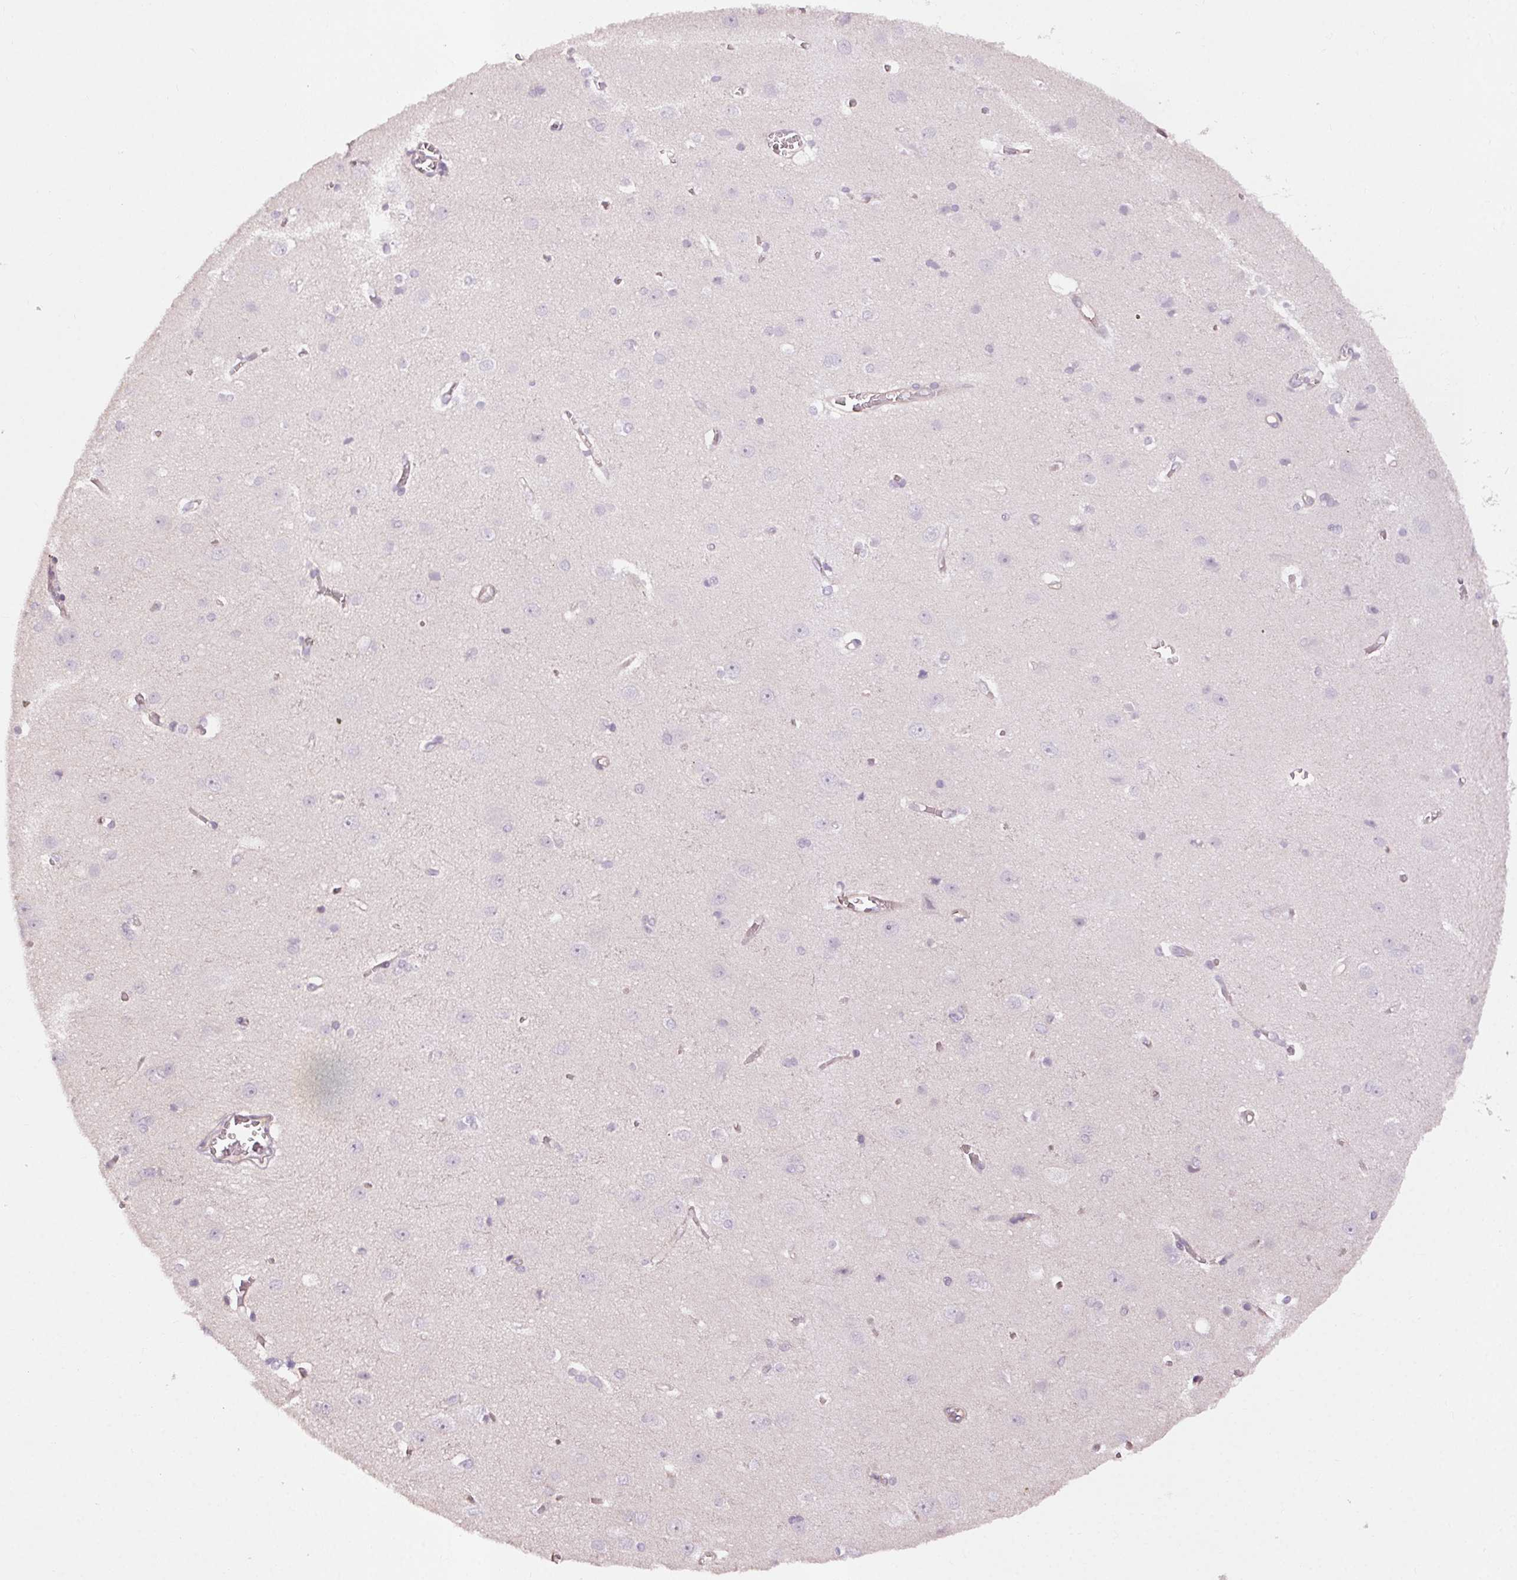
{"staining": {"intensity": "weak", "quantity": "25%-75%", "location": "cytoplasmic/membranous"}, "tissue": "cerebral cortex", "cell_type": "Endothelial cells", "image_type": "normal", "snomed": [{"axis": "morphology", "description": "Normal tissue, NOS"}, {"axis": "topography", "description": "Cerebral cortex"}], "caption": "This is a histology image of immunohistochemistry (IHC) staining of normal cerebral cortex, which shows weak staining in the cytoplasmic/membranous of endothelial cells.", "gene": "CCSER1", "patient": {"sex": "male", "age": 37}}